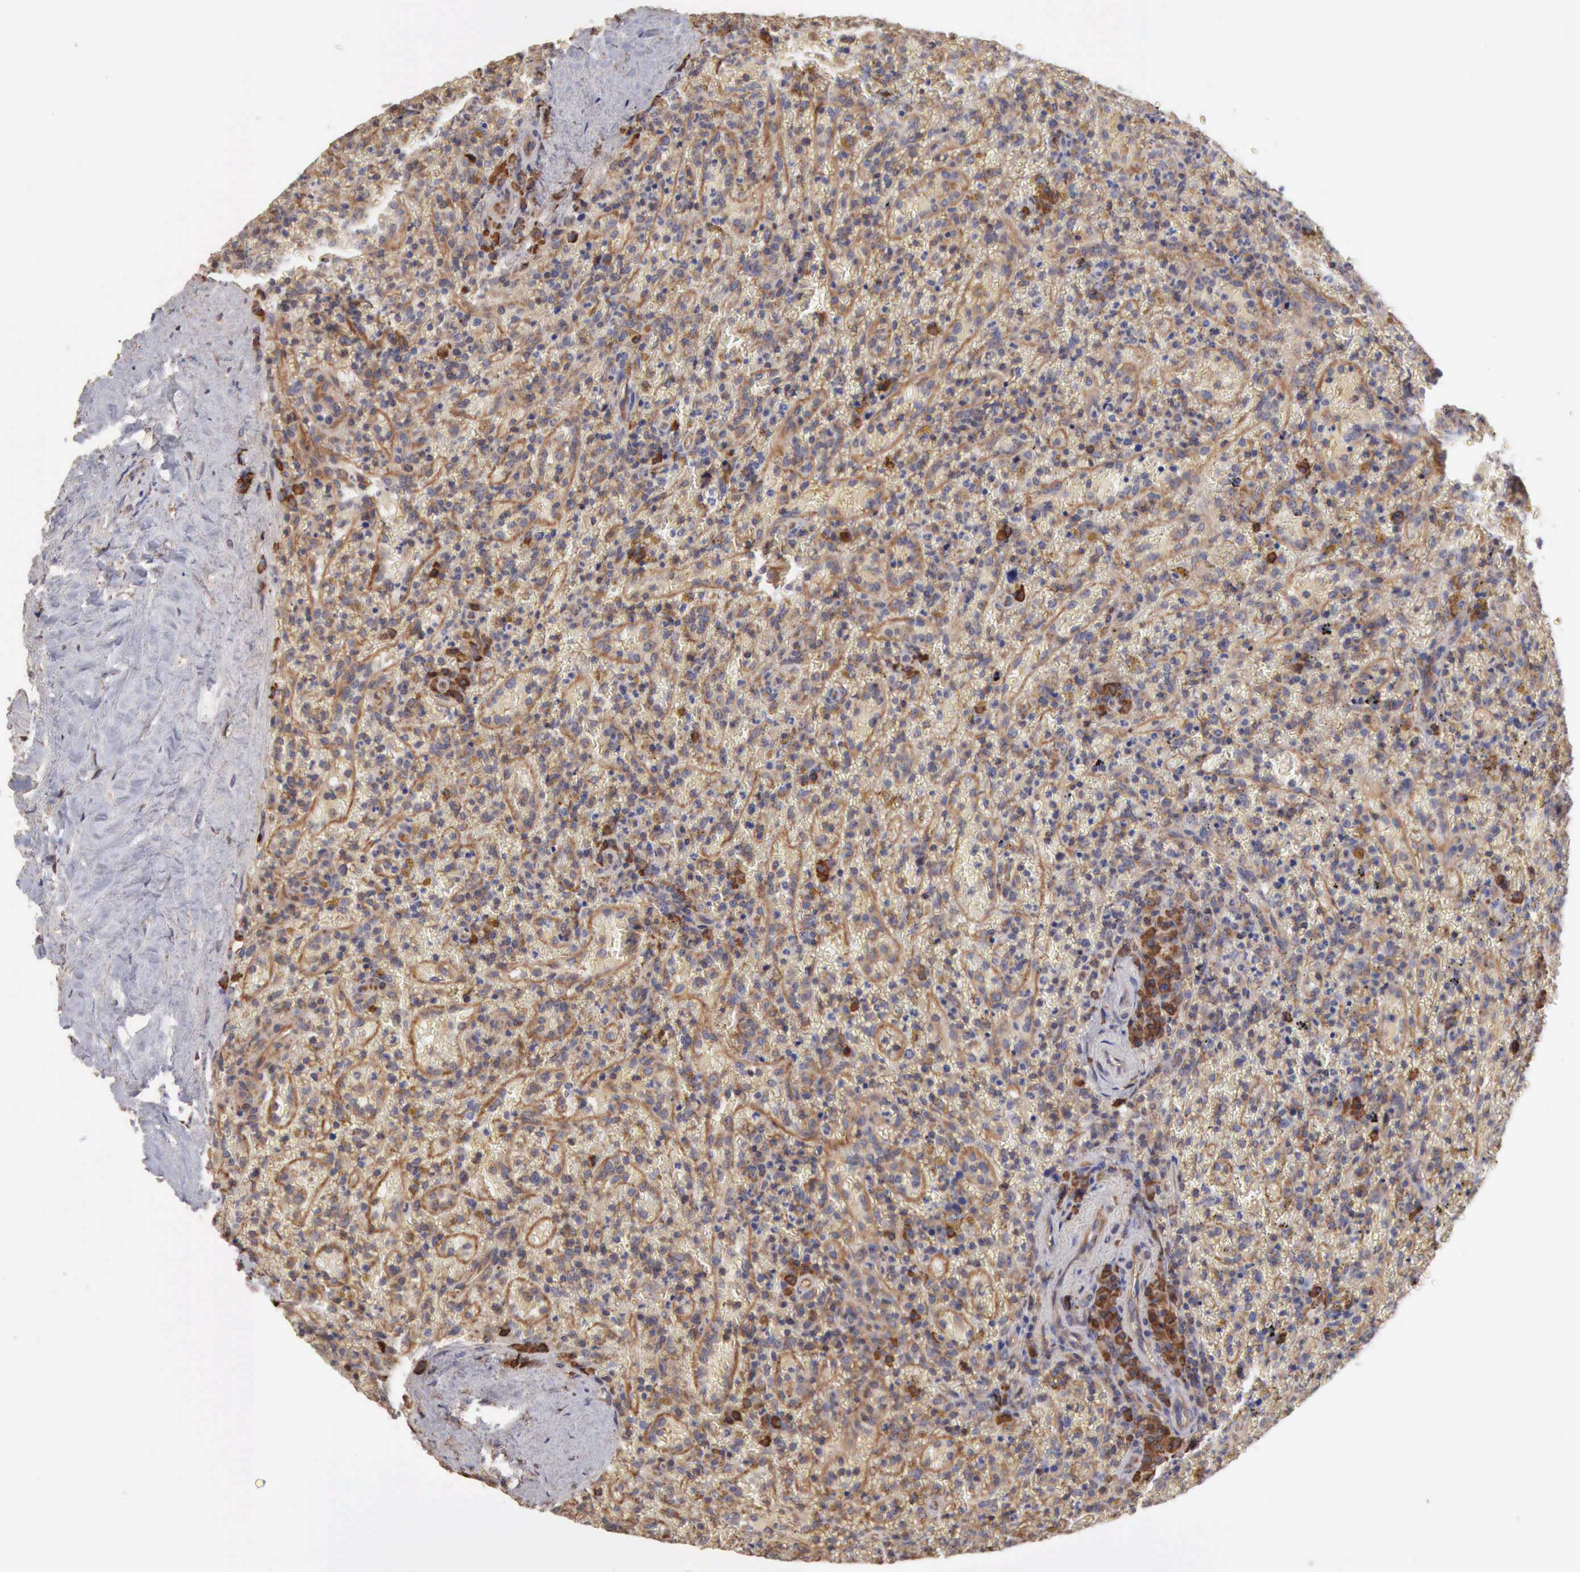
{"staining": {"intensity": "negative", "quantity": "none", "location": "none"}, "tissue": "lymphoma", "cell_type": "Tumor cells", "image_type": "cancer", "snomed": [{"axis": "morphology", "description": "Malignant lymphoma, non-Hodgkin's type, High grade"}, {"axis": "topography", "description": "Spleen"}, {"axis": "topography", "description": "Lymph node"}], "caption": "Lymphoma was stained to show a protein in brown. There is no significant staining in tumor cells.", "gene": "GPR101", "patient": {"sex": "female", "age": 70}}